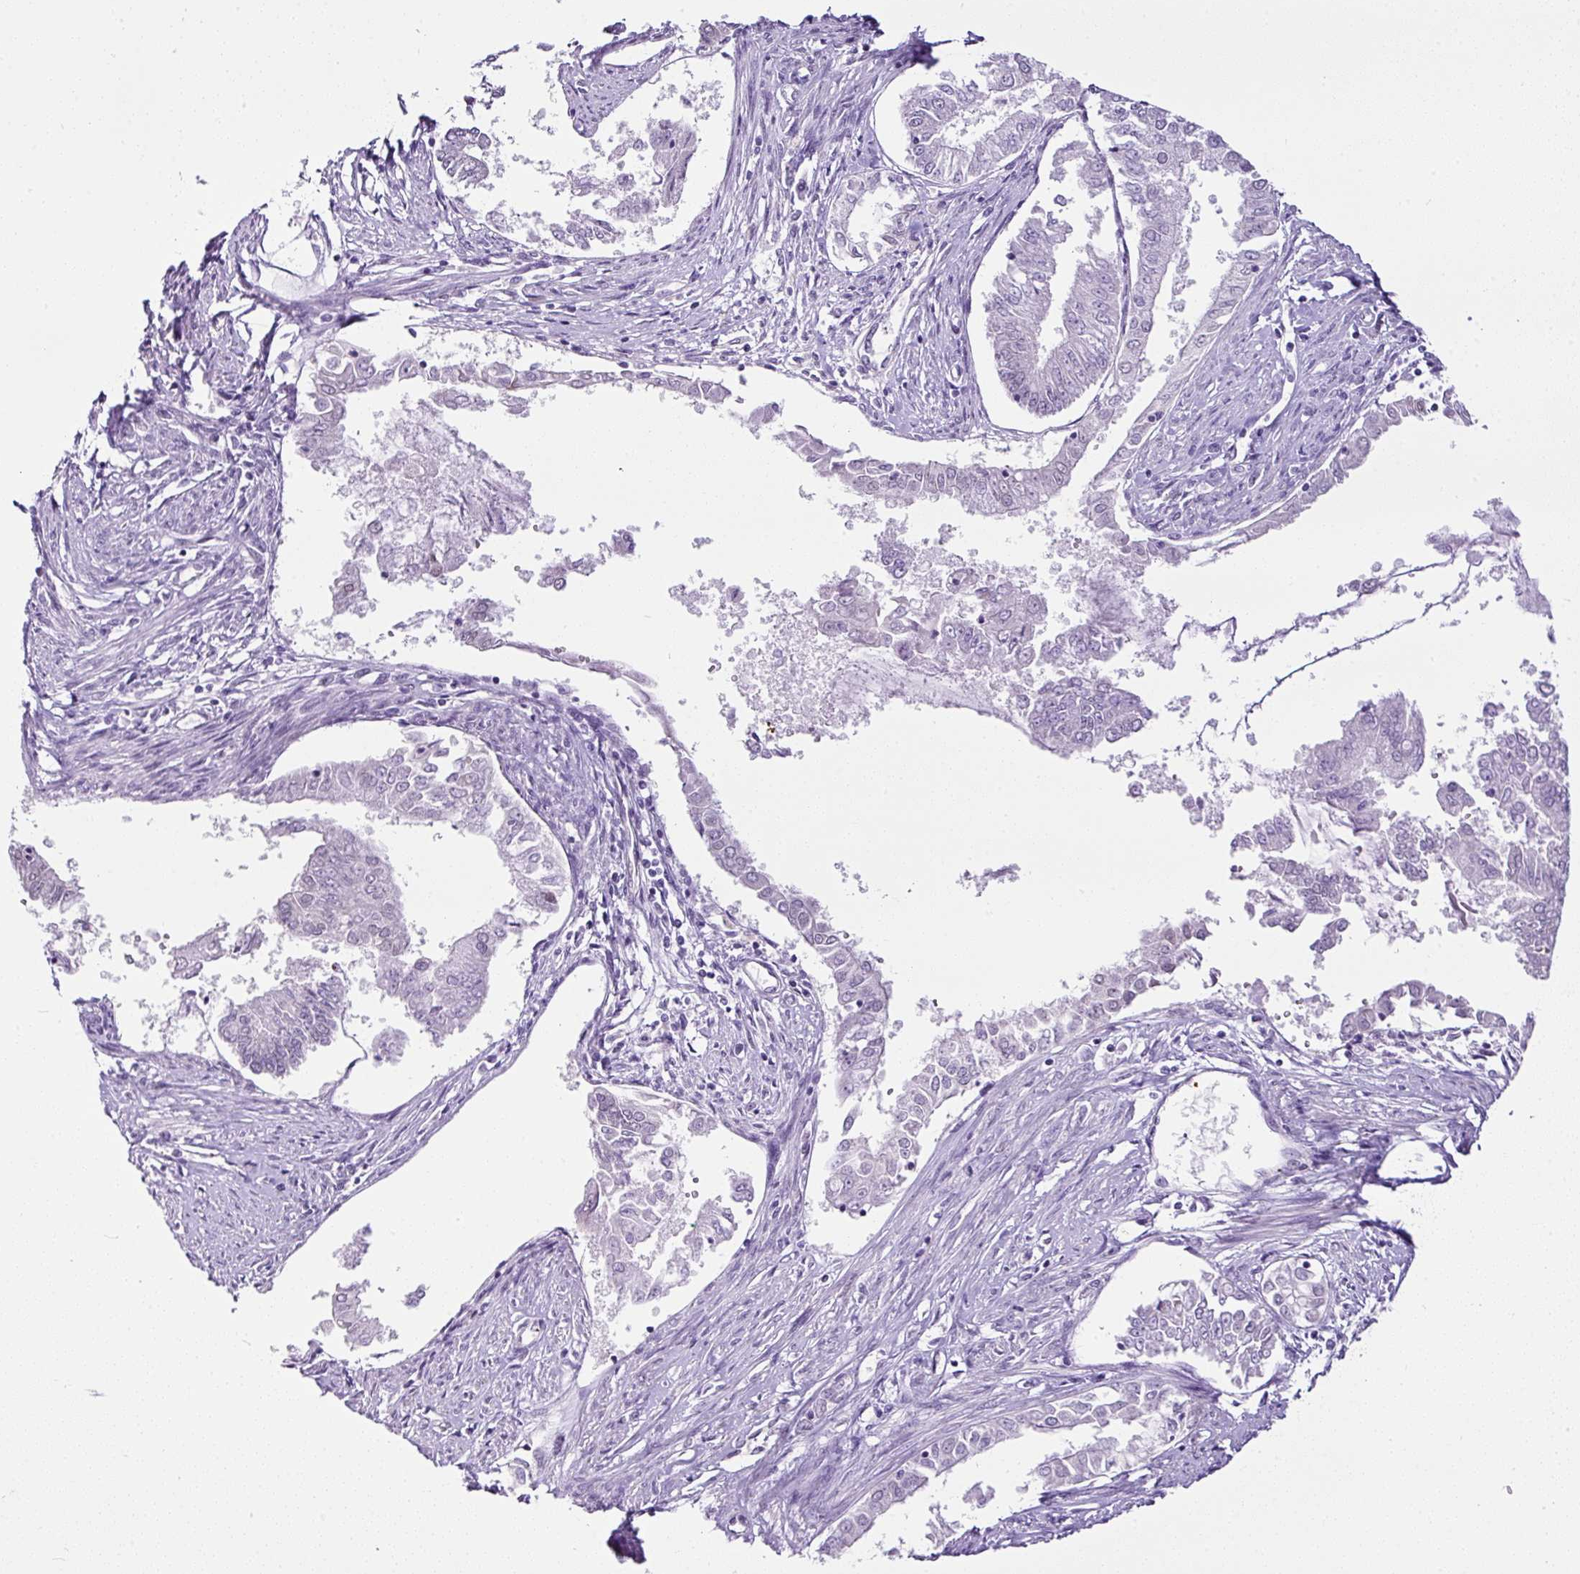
{"staining": {"intensity": "negative", "quantity": "none", "location": "none"}, "tissue": "endometrial cancer", "cell_type": "Tumor cells", "image_type": "cancer", "snomed": [{"axis": "morphology", "description": "Adenocarcinoma, NOS"}, {"axis": "topography", "description": "Endometrium"}], "caption": "The micrograph displays no staining of tumor cells in endometrial adenocarcinoma.", "gene": "CMTM5", "patient": {"sex": "female", "age": 76}}